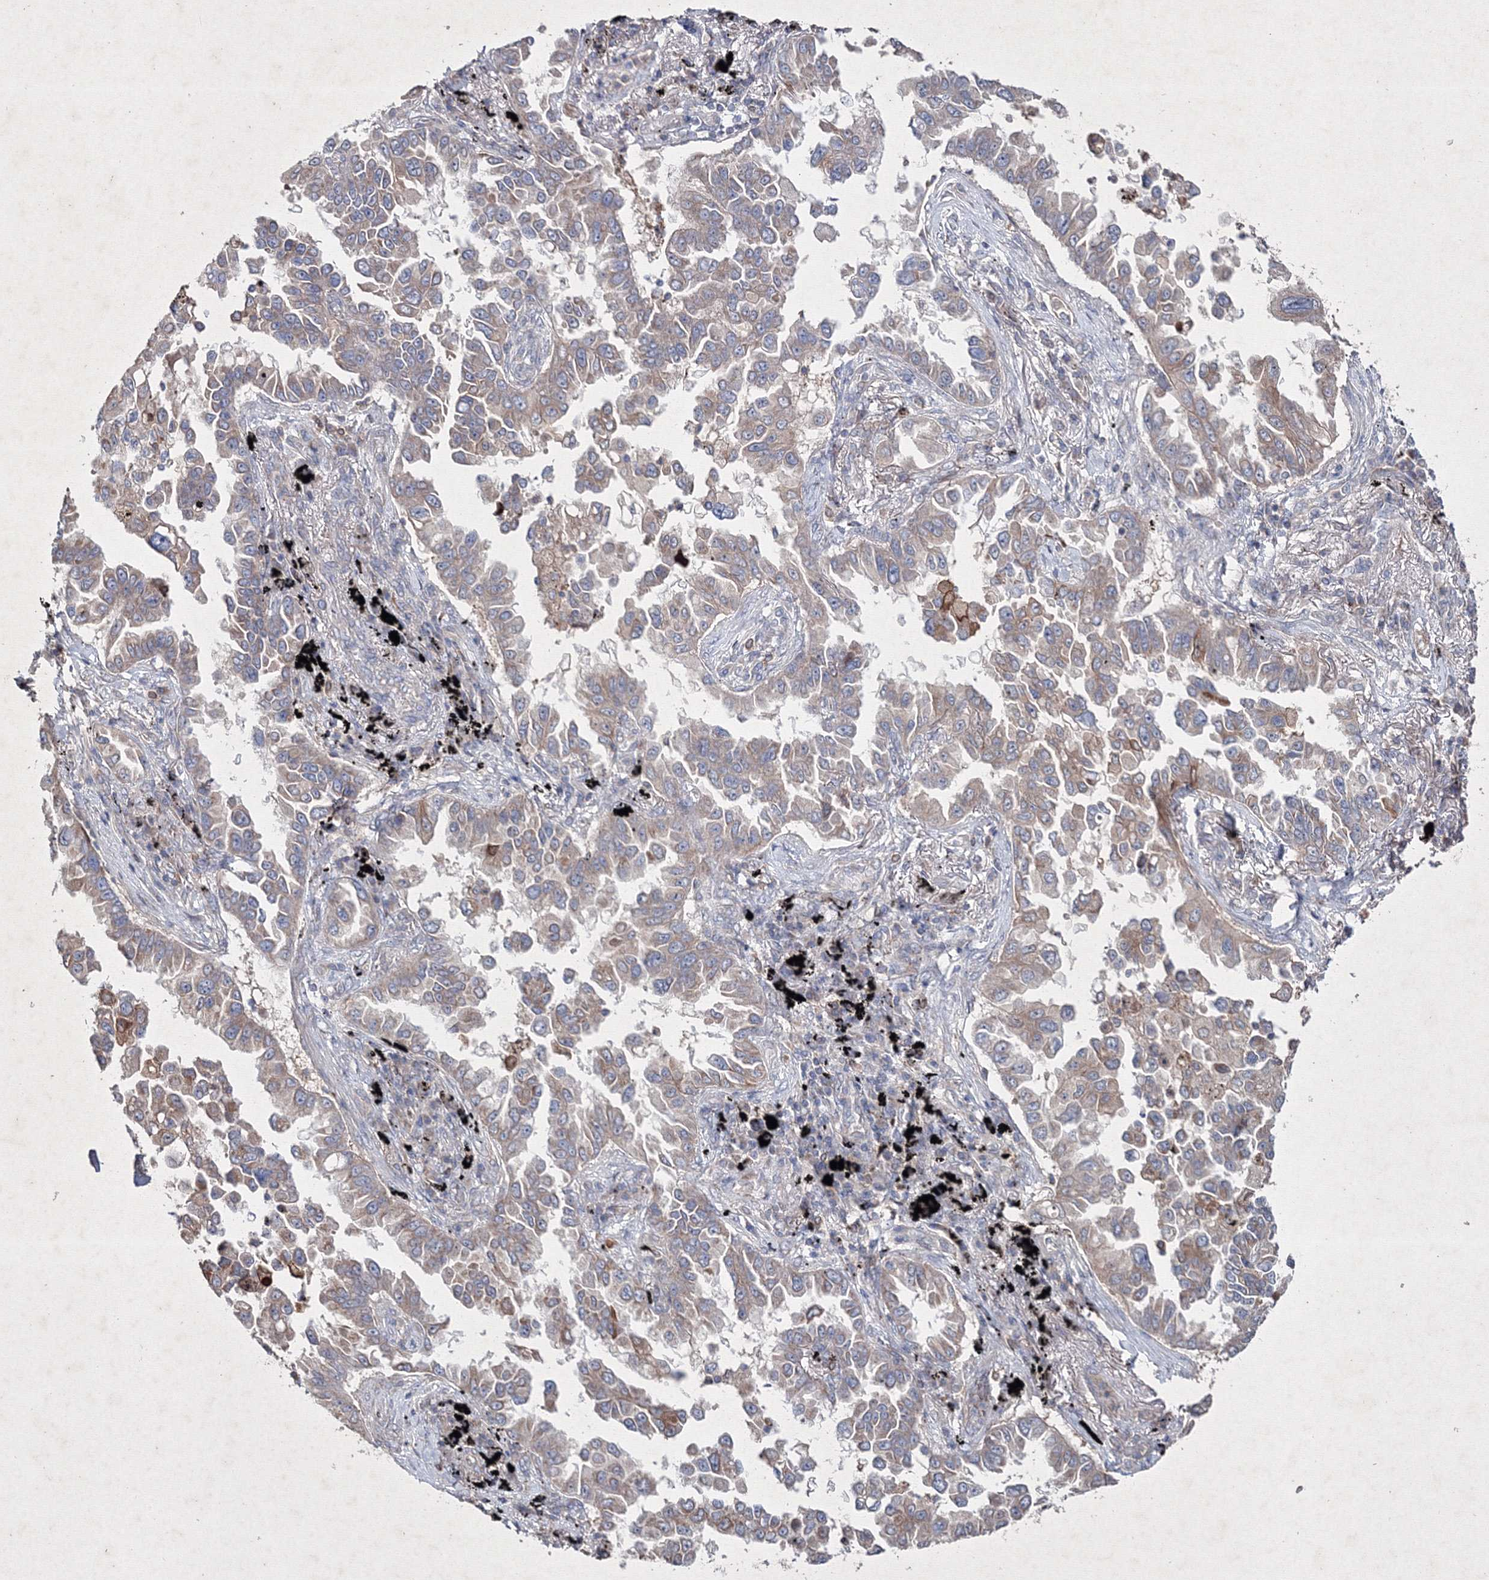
{"staining": {"intensity": "moderate", "quantity": "25%-75%", "location": "cytoplasmic/membranous"}, "tissue": "lung cancer", "cell_type": "Tumor cells", "image_type": "cancer", "snomed": [{"axis": "morphology", "description": "Adenocarcinoma, NOS"}, {"axis": "topography", "description": "Lung"}], "caption": "The immunohistochemical stain highlights moderate cytoplasmic/membranous positivity in tumor cells of adenocarcinoma (lung) tissue.", "gene": "GFM1", "patient": {"sex": "female", "age": 67}}